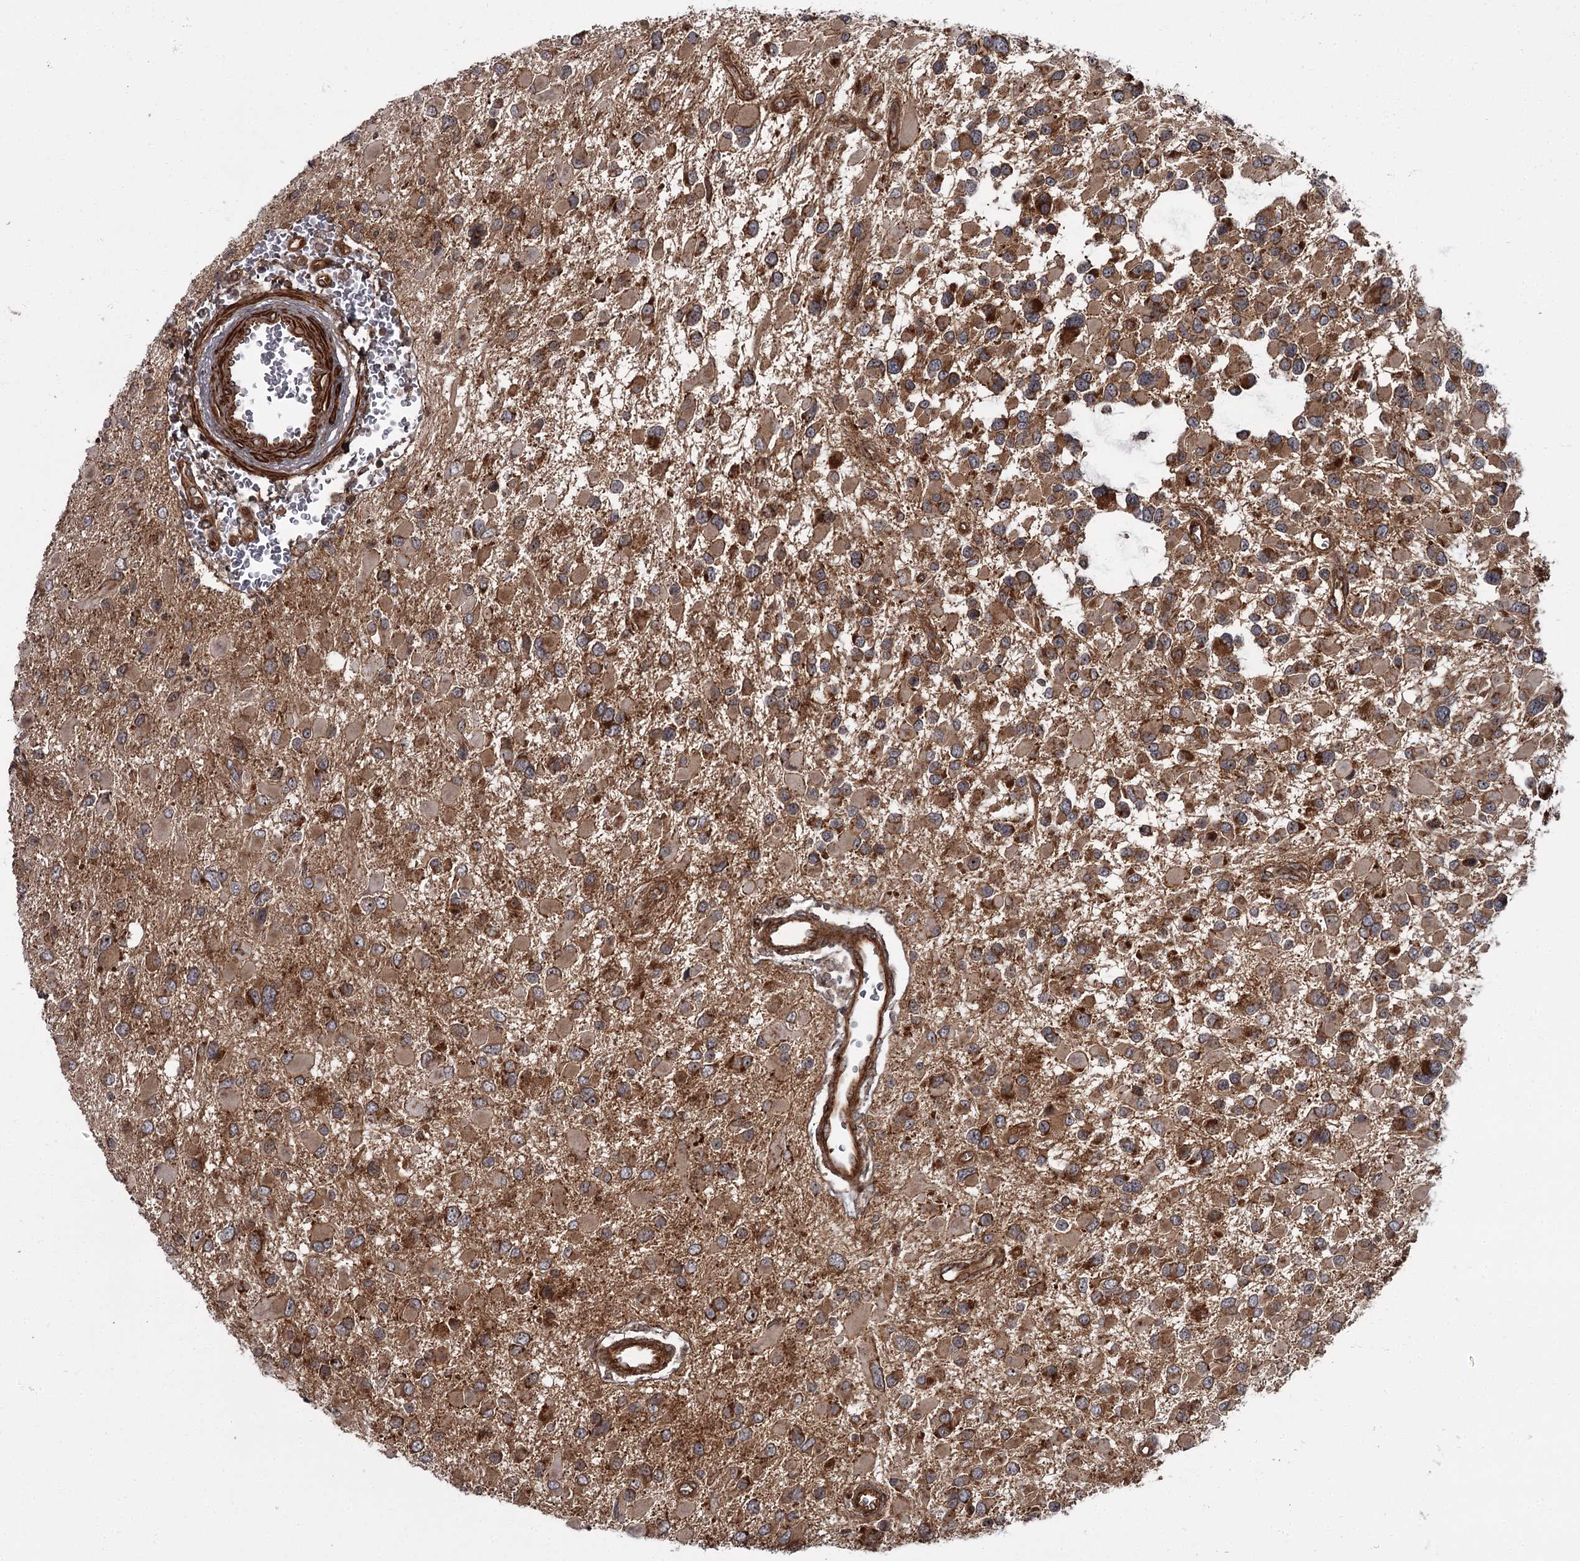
{"staining": {"intensity": "moderate", "quantity": ">75%", "location": "cytoplasmic/membranous"}, "tissue": "glioma", "cell_type": "Tumor cells", "image_type": "cancer", "snomed": [{"axis": "morphology", "description": "Glioma, malignant, High grade"}, {"axis": "topography", "description": "Brain"}], "caption": "High-power microscopy captured an immunohistochemistry histopathology image of malignant high-grade glioma, revealing moderate cytoplasmic/membranous positivity in about >75% of tumor cells. (DAB (3,3'-diaminobenzidine) IHC with brightfield microscopy, high magnification).", "gene": "THAP9", "patient": {"sex": "male", "age": 53}}